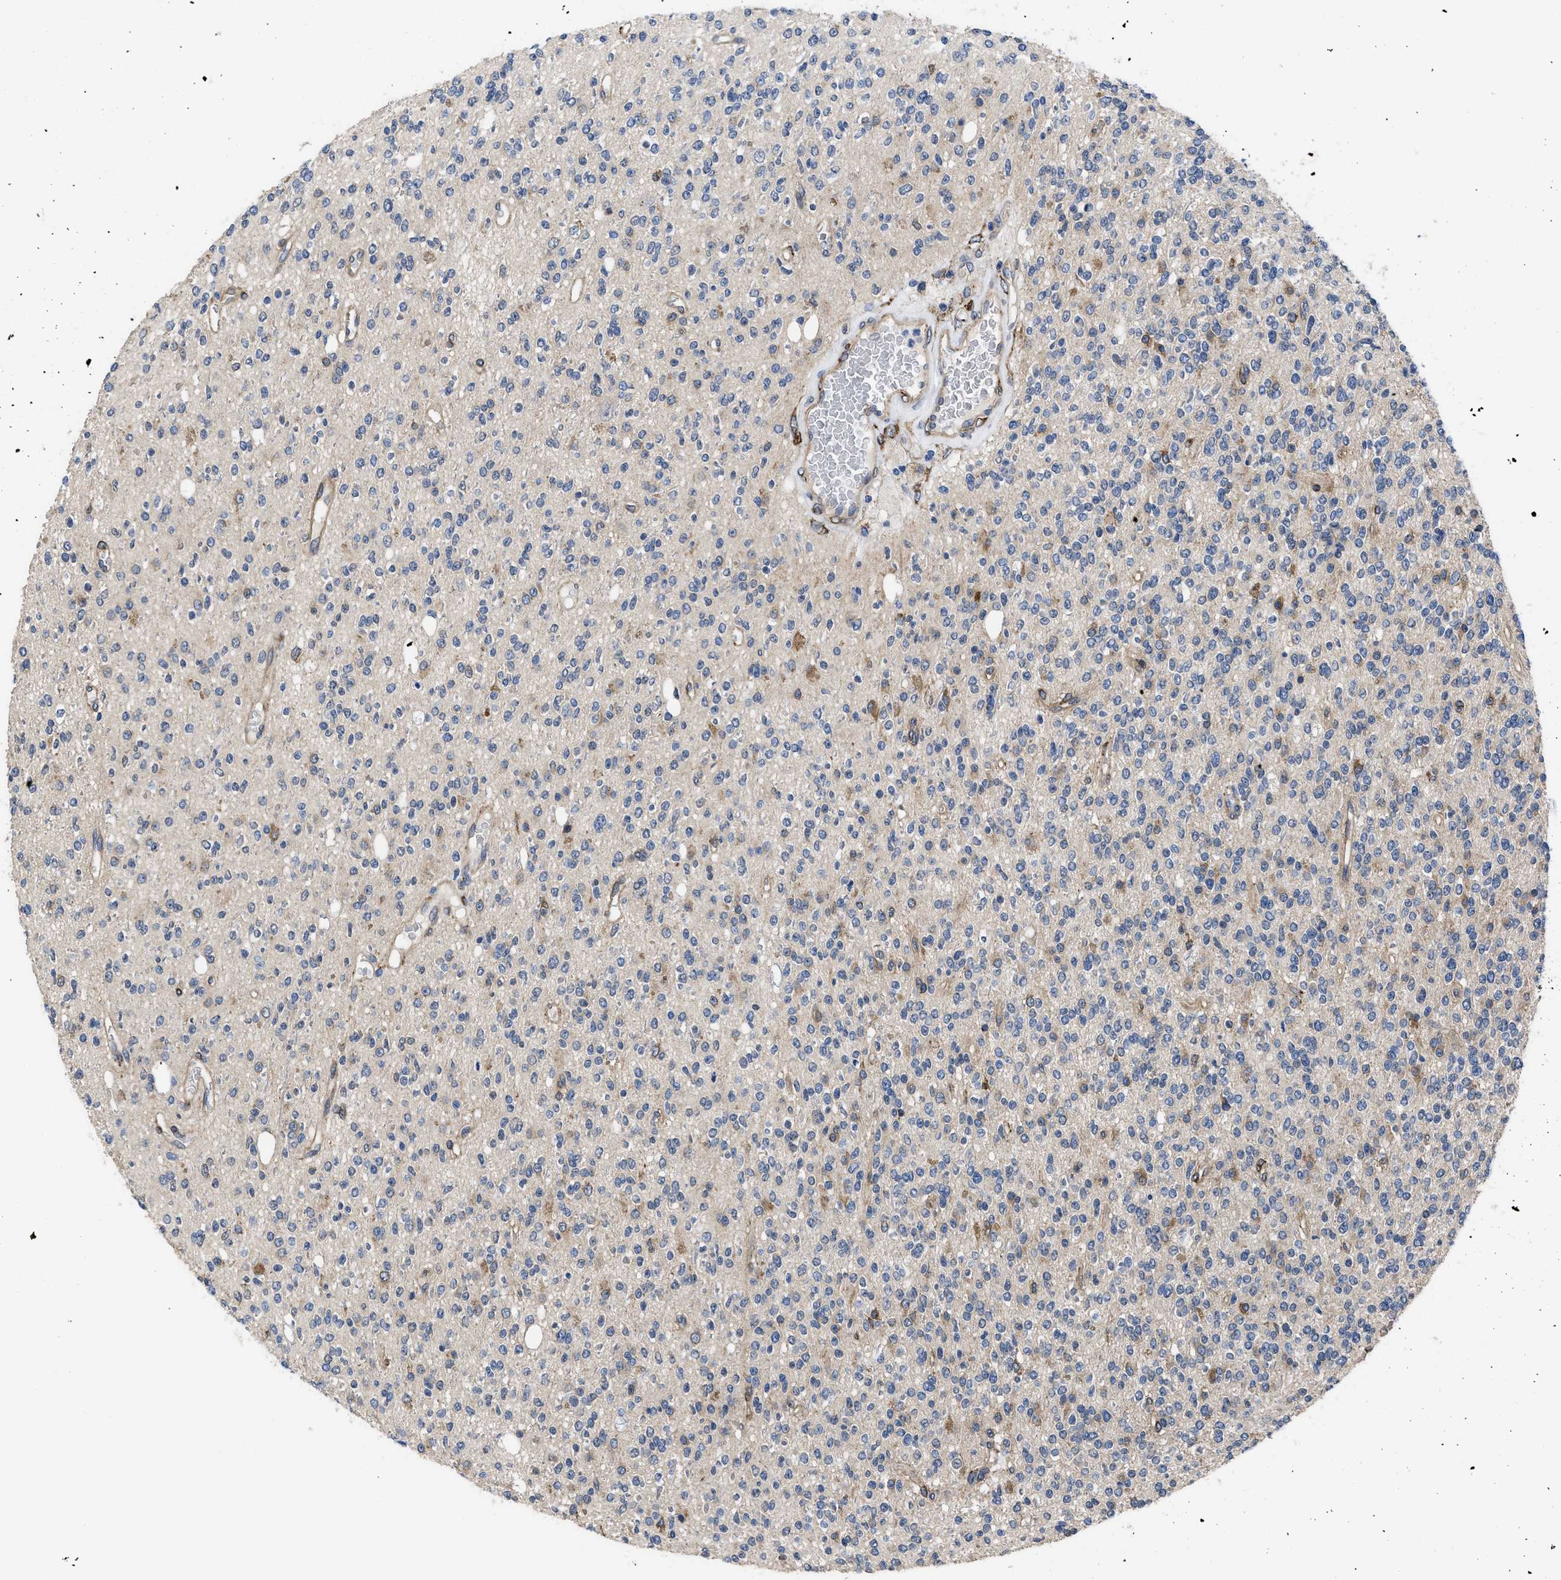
{"staining": {"intensity": "negative", "quantity": "none", "location": "none"}, "tissue": "glioma", "cell_type": "Tumor cells", "image_type": "cancer", "snomed": [{"axis": "morphology", "description": "Glioma, malignant, High grade"}, {"axis": "topography", "description": "Brain"}], "caption": "IHC photomicrograph of malignant high-grade glioma stained for a protein (brown), which displays no expression in tumor cells.", "gene": "SQLE", "patient": {"sex": "male", "age": 34}}